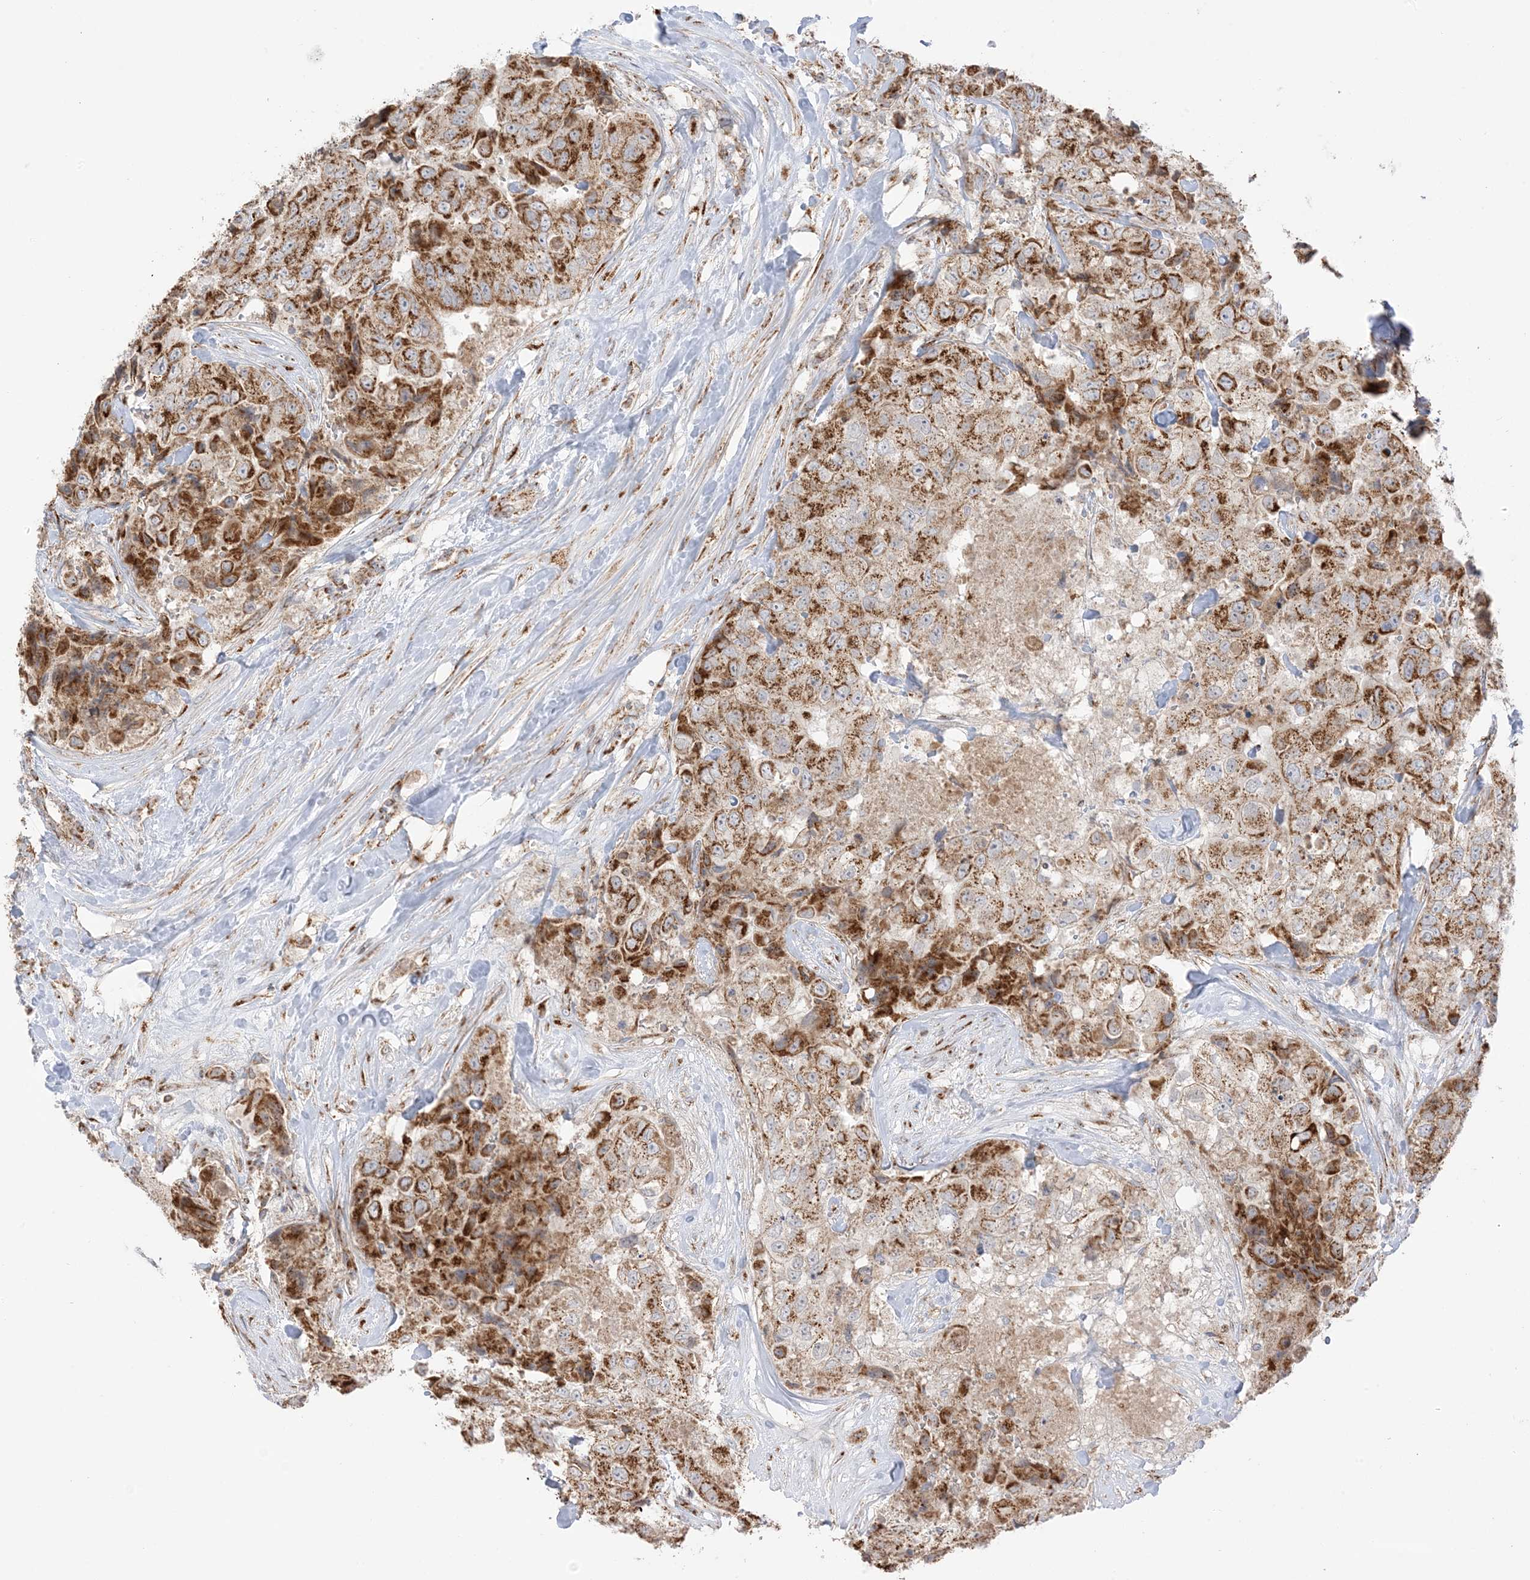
{"staining": {"intensity": "strong", "quantity": ">75%", "location": "cytoplasmic/membranous"}, "tissue": "breast cancer", "cell_type": "Tumor cells", "image_type": "cancer", "snomed": [{"axis": "morphology", "description": "Duct carcinoma"}, {"axis": "topography", "description": "Breast"}], "caption": "High-magnification brightfield microscopy of breast infiltrating ductal carcinoma stained with DAB (3,3'-diaminobenzidine) (brown) and counterstained with hematoxylin (blue). tumor cells exhibit strong cytoplasmic/membranous positivity is seen in approximately>75% of cells.", "gene": "SLC25A12", "patient": {"sex": "female", "age": 62}}